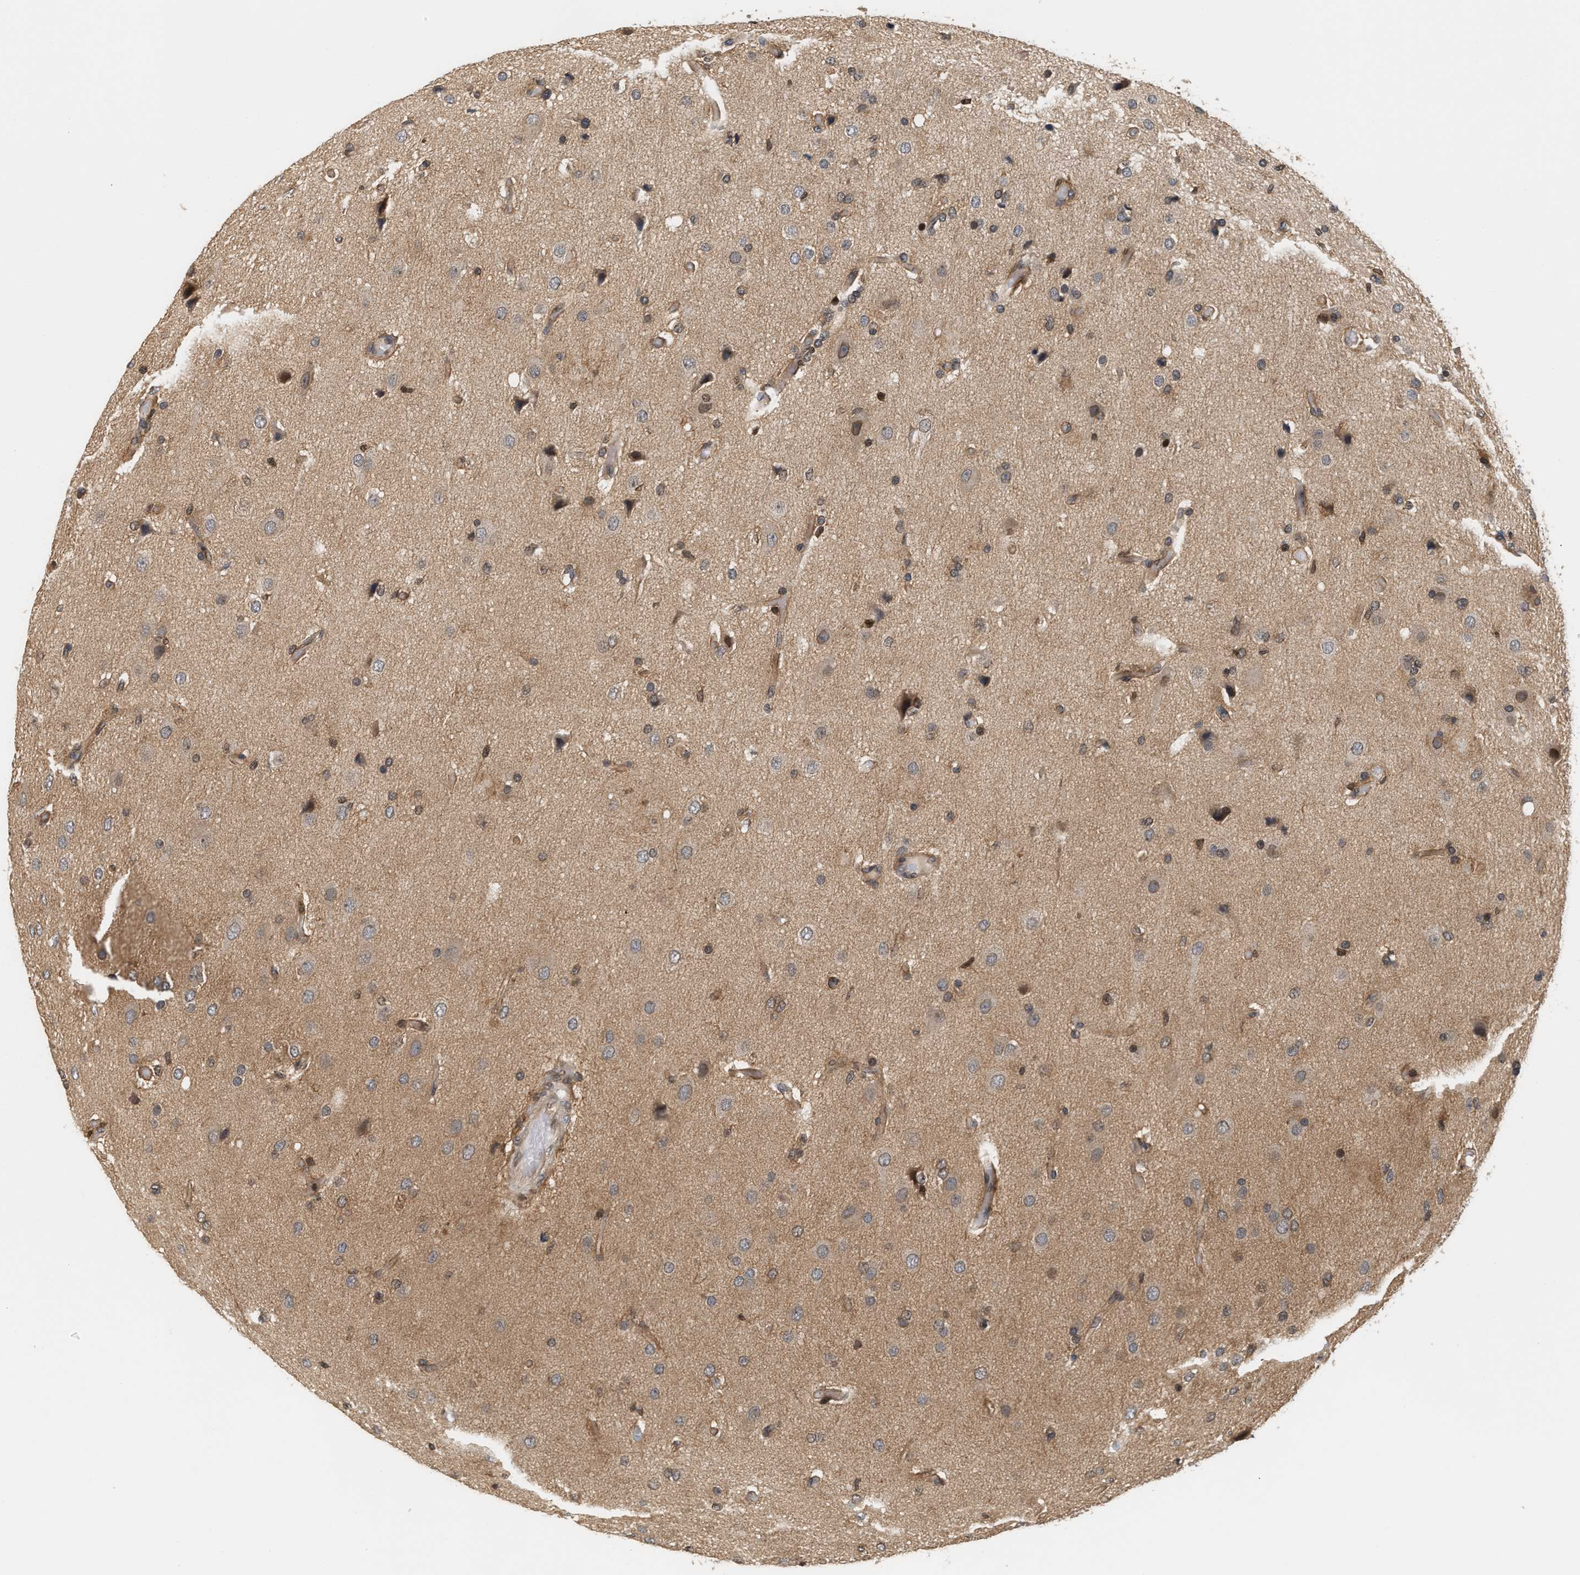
{"staining": {"intensity": "weak", "quantity": "<25%", "location": "cytoplasmic/membranous"}, "tissue": "glioma", "cell_type": "Tumor cells", "image_type": "cancer", "snomed": [{"axis": "morphology", "description": "Normal tissue, NOS"}, {"axis": "morphology", "description": "Glioma, malignant, High grade"}, {"axis": "topography", "description": "Cerebral cortex"}], "caption": "The histopathology image displays no significant staining in tumor cells of glioma.", "gene": "ABHD5", "patient": {"sex": "male", "age": 77}}